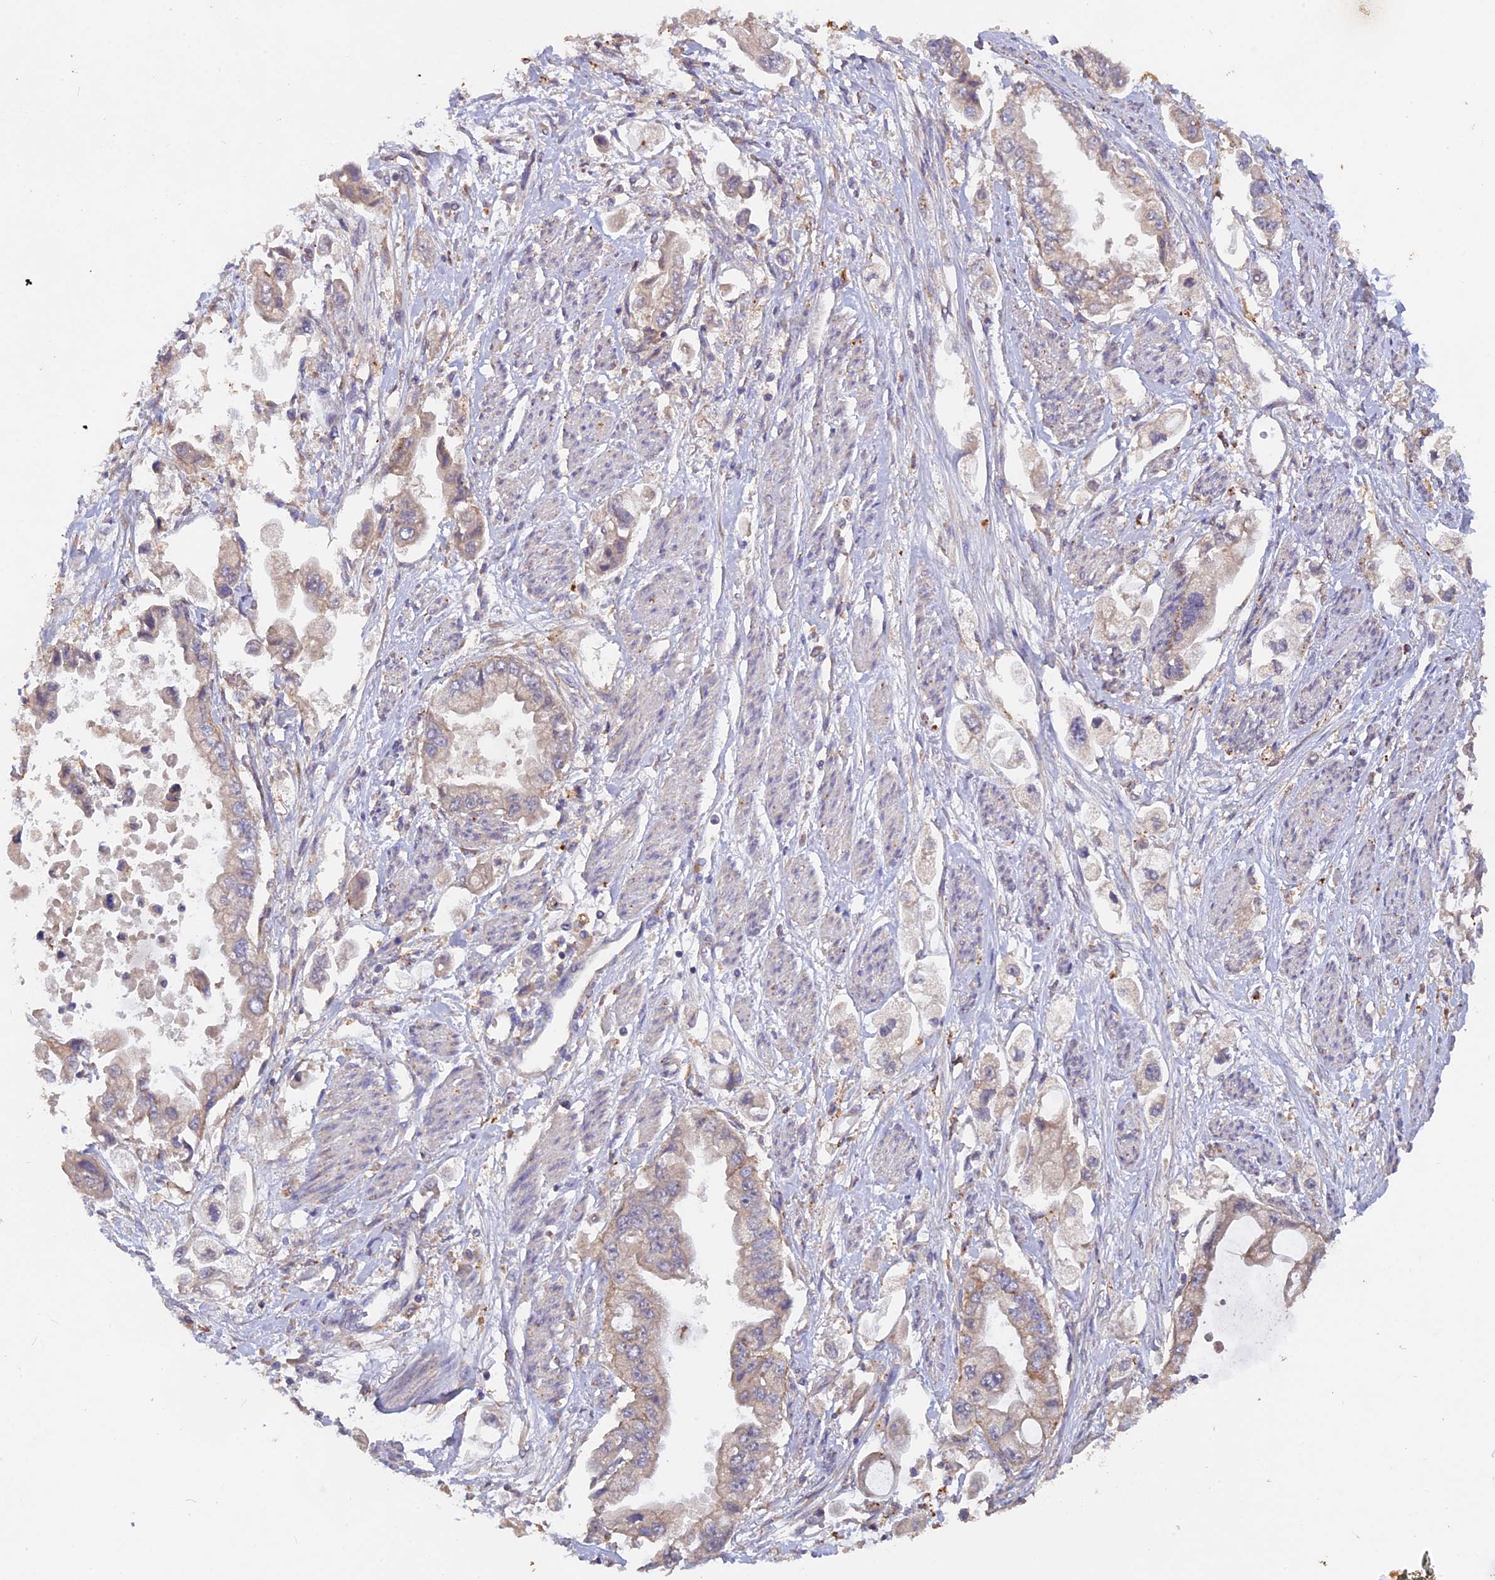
{"staining": {"intensity": "negative", "quantity": "none", "location": "none"}, "tissue": "stomach cancer", "cell_type": "Tumor cells", "image_type": "cancer", "snomed": [{"axis": "morphology", "description": "Adenocarcinoma, NOS"}, {"axis": "topography", "description": "Stomach"}], "caption": "Micrograph shows no significant protein expression in tumor cells of adenocarcinoma (stomach).", "gene": "SLC26A4", "patient": {"sex": "male", "age": 62}}